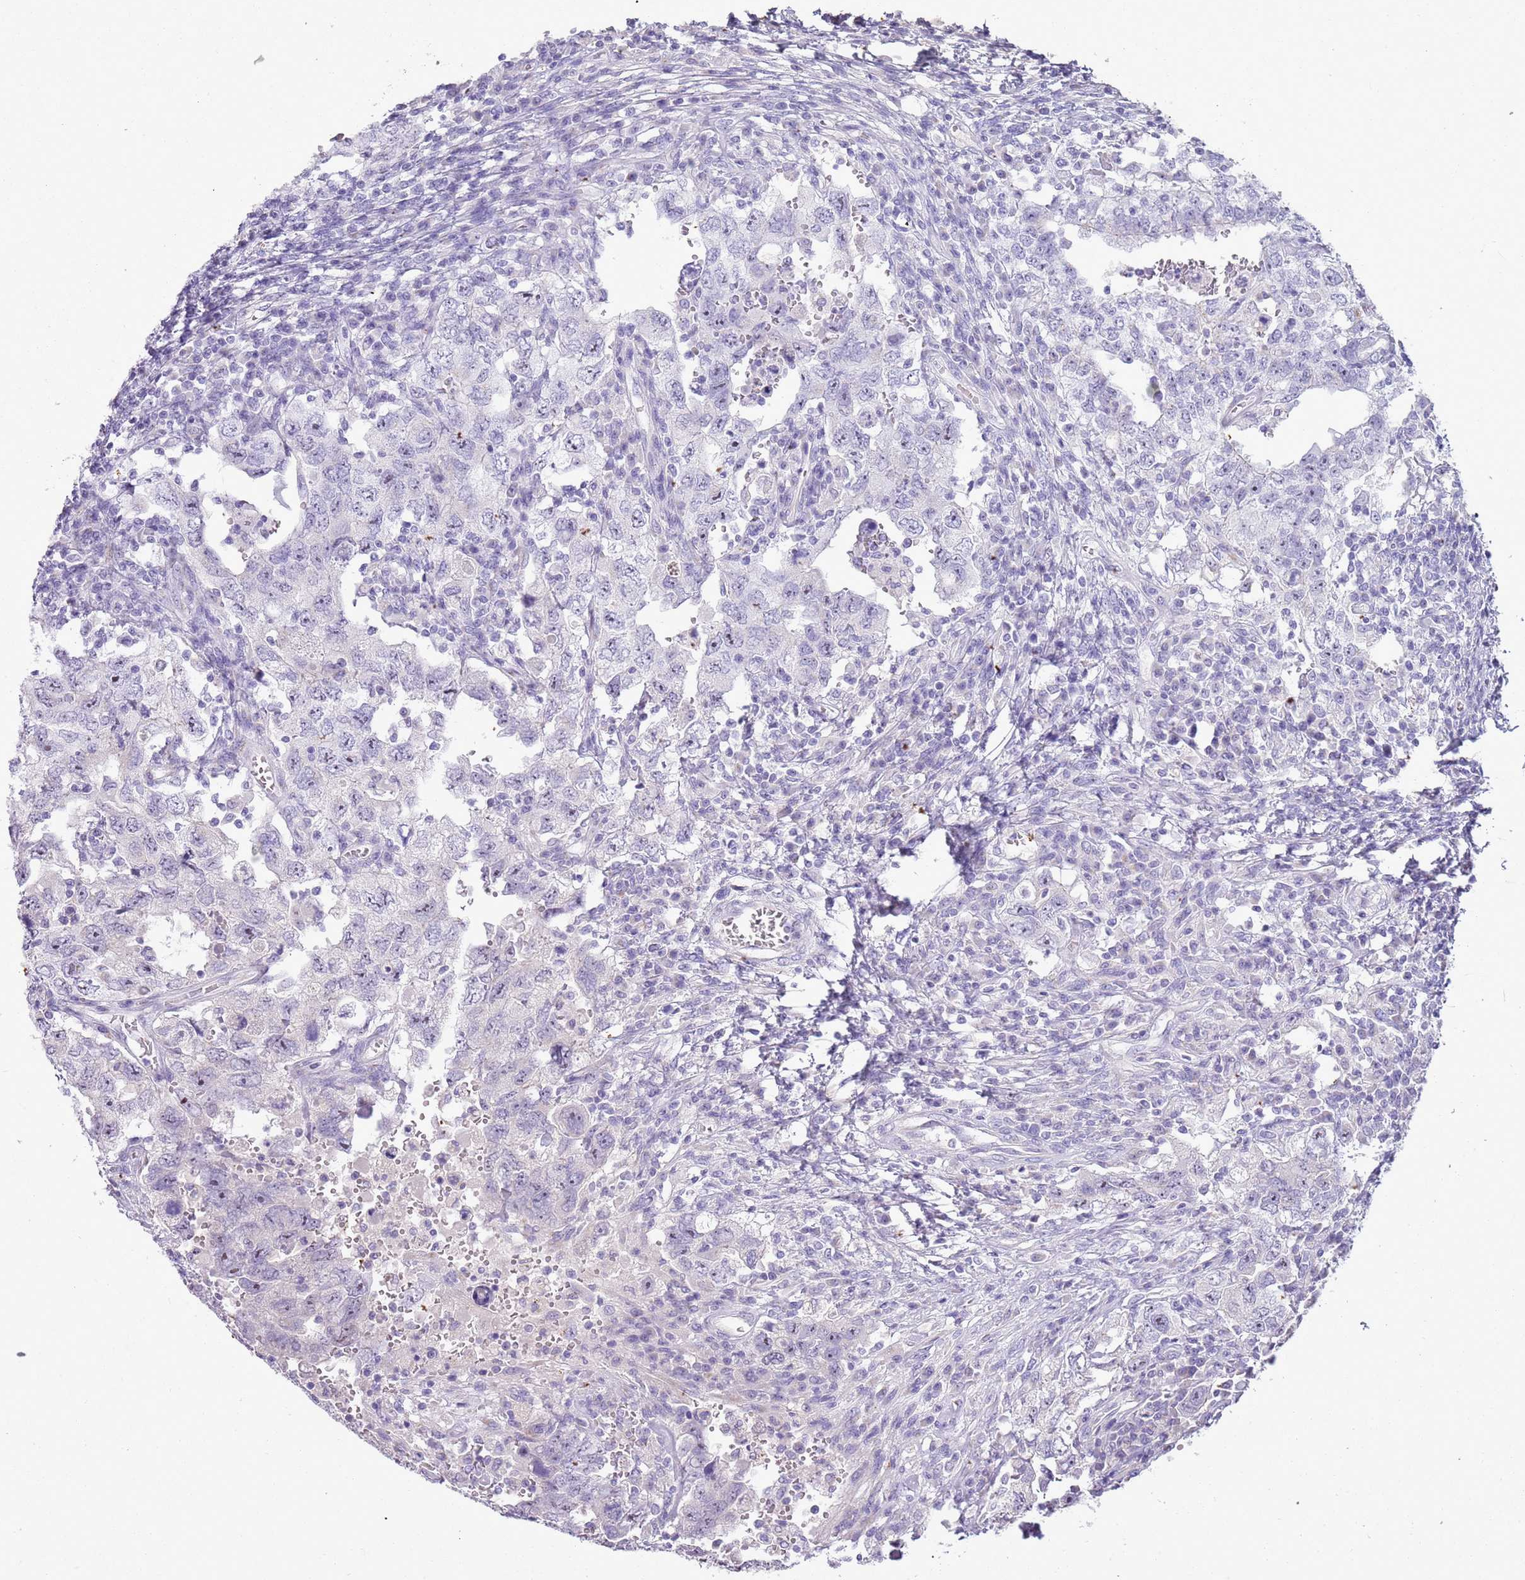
{"staining": {"intensity": "negative", "quantity": "none", "location": "none"}, "tissue": "testis cancer", "cell_type": "Tumor cells", "image_type": "cancer", "snomed": [{"axis": "morphology", "description": "Carcinoma, Embryonal, NOS"}, {"axis": "topography", "description": "Testis"}], "caption": "High power microscopy micrograph of an immunohistochemistry (IHC) micrograph of testis embryonal carcinoma, revealing no significant staining in tumor cells. The staining is performed using DAB (3,3'-diaminobenzidine) brown chromogen with nuclei counter-stained in using hematoxylin.", "gene": "NBPF6", "patient": {"sex": "male", "age": 26}}